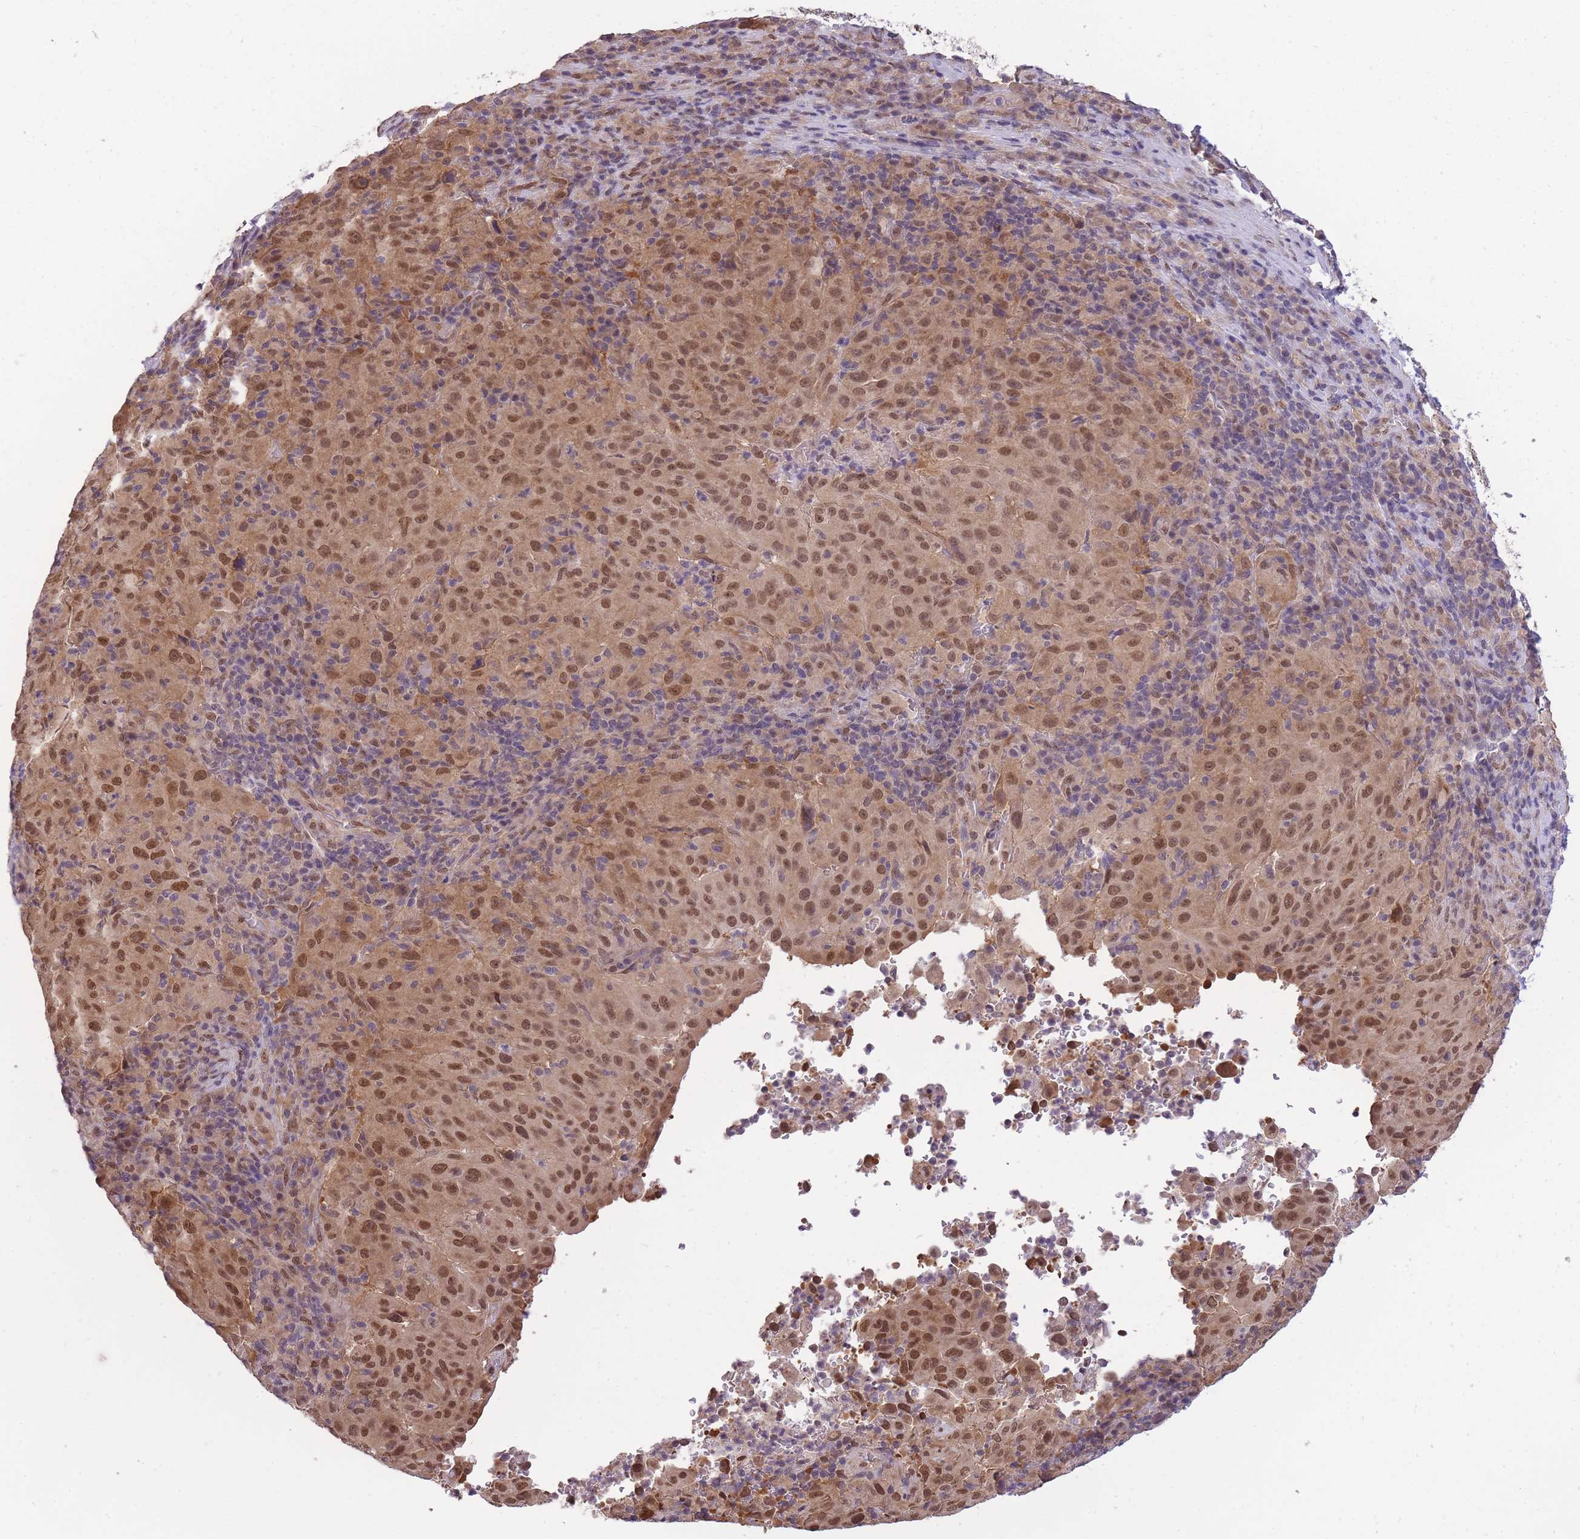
{"staining": {"intensity": "moderate", "quantity": ">75%", "location": "nuclear"}, "tissue": "pancreatic cancer", "cell_type": "Tumor cells", "image_type": "cancer", "snomed": [{"axis": "morphology", "description": "Adenocarcinoma, NOS"}, {"axis": "topography", "description": "Pancreas"}], "caption": "Immunohistochemical staining of human adenocarcinoma (pancreatic) shows medium levels of moderate nuclear protein expression in about >75% of tumor cells.", "gene": "CDIP1", "patient": {"sex": "male", "age": 63}}